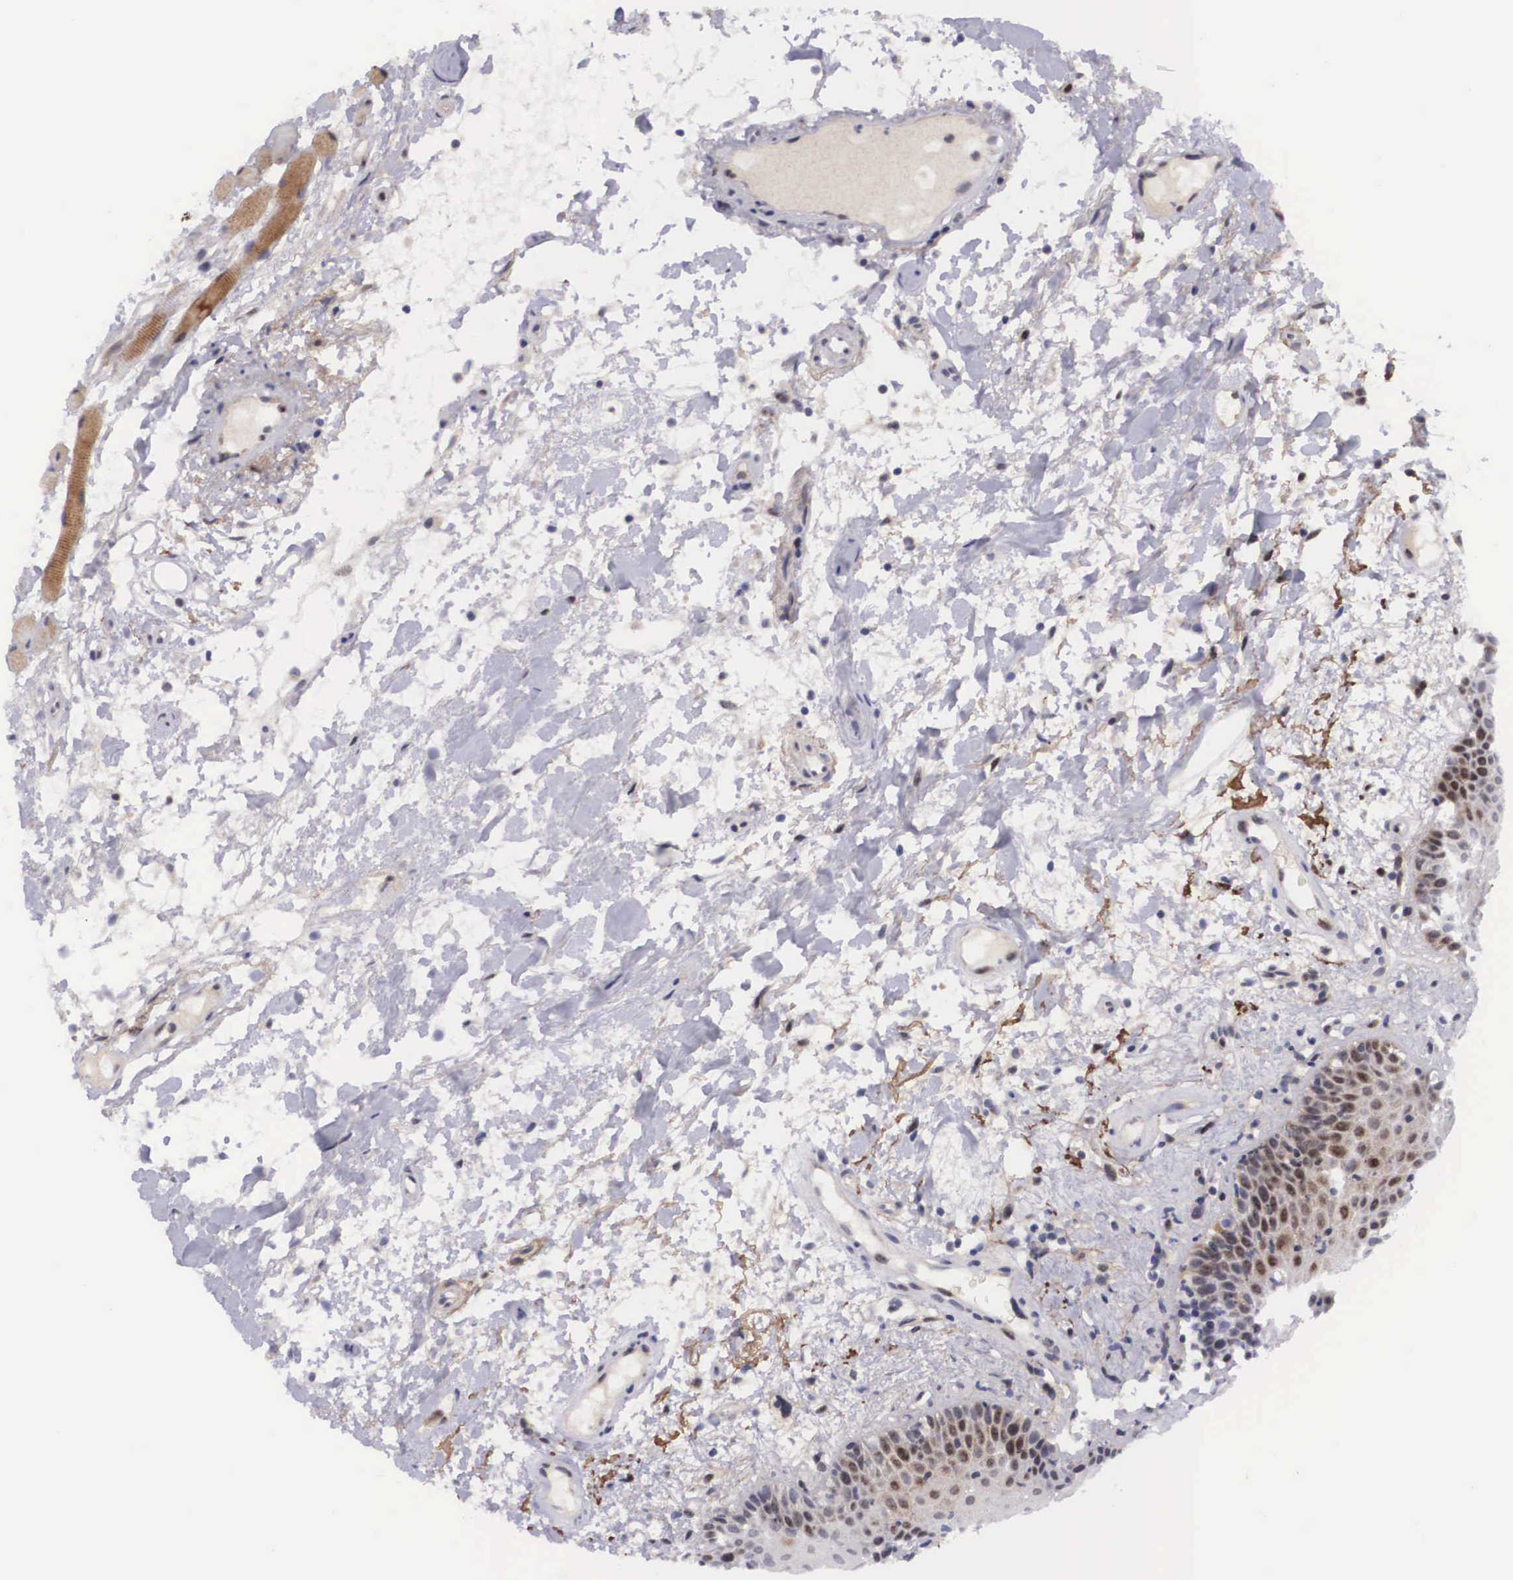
{"staining": {"intensity": "strong", "quantity": ">75%", "location": "cytoplasmic/membranous,nuclear"}, "tissue": "oral mucosa", "cell_type": "Squamous epithelial cells", "image_type": "normal", "snomed": [{"axis": "morphology", "description": "Normal tissue, NOS"}, {"axis": "topography", "description": "Oral tissue"}], "caption": "Approximately >75% of squamous epithelial cells in unremarkable oral mucosa demonstrate strong cytoplasmic/membranous,nuclear protein expression as visualized by brown immunohistochemical staining.", "gene": "EMID1", "patient": {"sex": "female", "age": 79}}